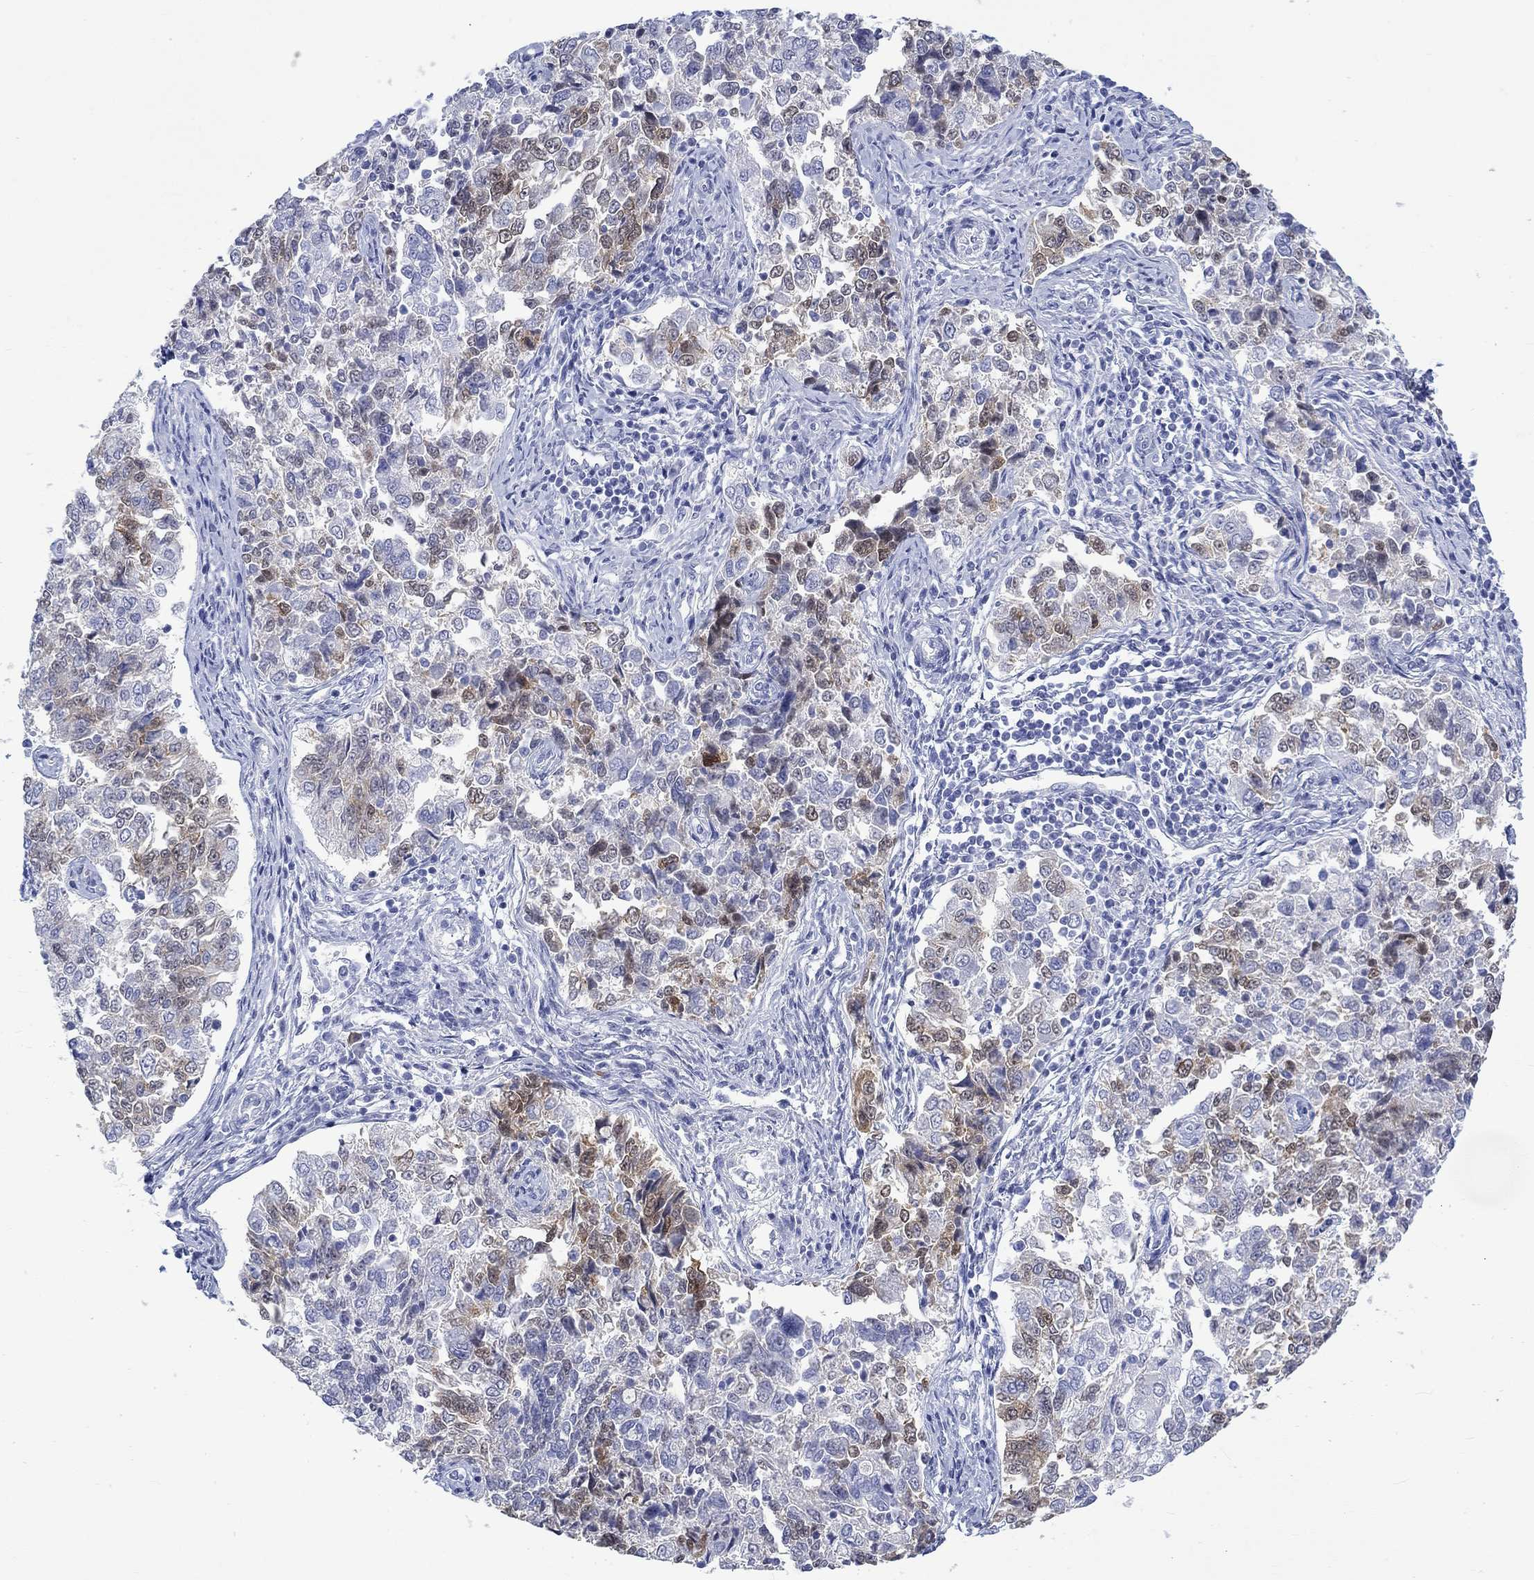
{"staining": {"intensity": "moderate", "quantity": "<25%", "location": "cytoplasmic/membranous,nuclear"}, "tissue": "endometrial cancer", "cell_type": "Tumor cells", "image_type": "cancer", "snomed": [{"axis": "morphology", "description": "Adenocarcinoma, NOS"}, {"axis": "topography", "description": "Endometrium"}], "caption": "Human endometrial adenocarcinoma stained with a brown dye exhibits moderate cytoplasmic/membranous and nuclear positive expression in about <25% of tumor cells.", "gene": "MSI1", "patient": {"sex": "female", "age": 43}}